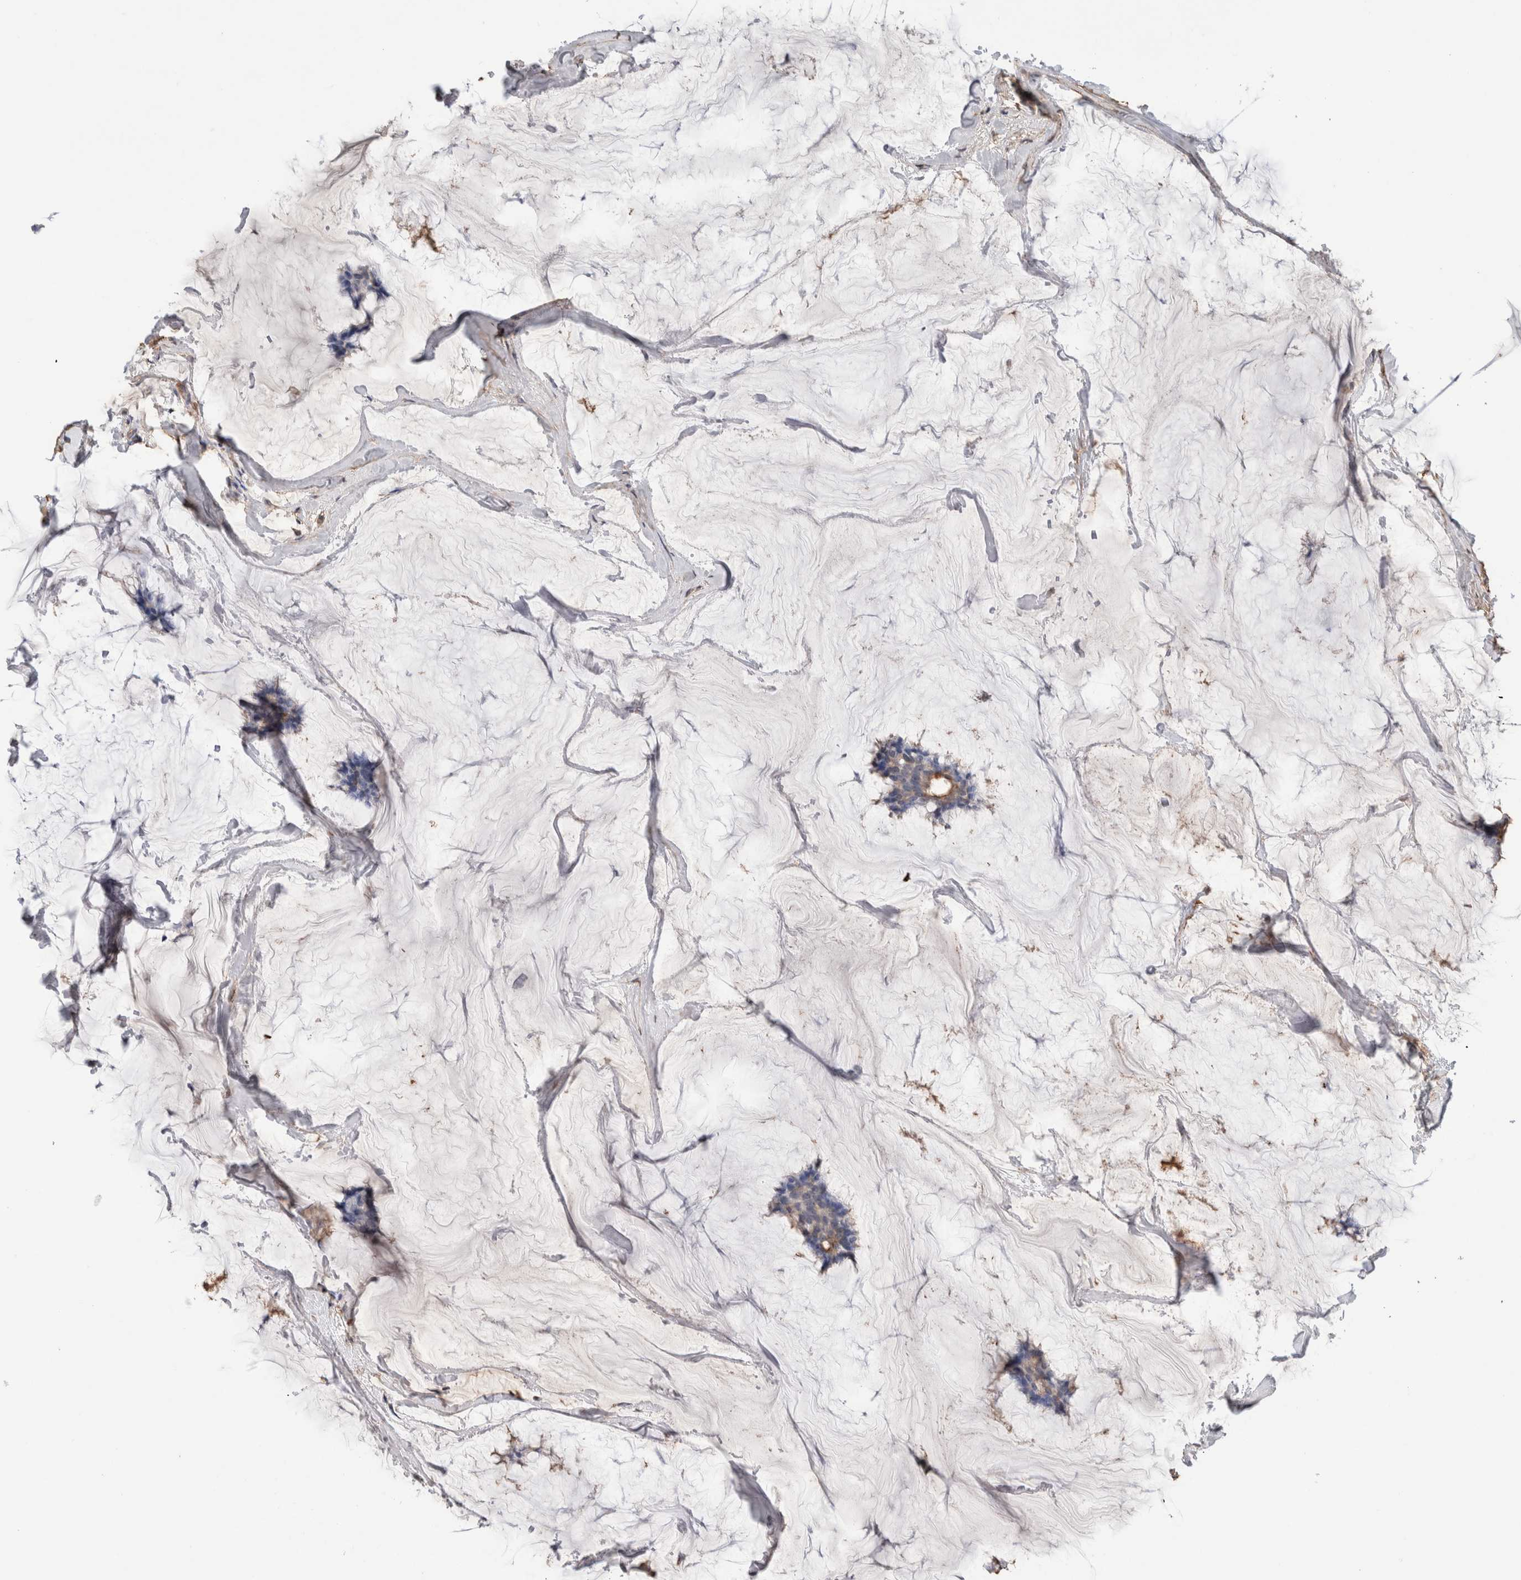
{"staining": {"intensity": "weak", "quantity": "<25%", "location": "cytoplasmic/membranous"}, "tissue": "breast cancer", "cell_type": "Tumor cells", "image_type": "cancer", "snomed": [{"axis": "morphology", "description": "Duct carcinoma"}, {"axis": "topography", "description": "Breast"}], "caption": "Immunohistochemistry image of human intraductal carcinoma (breast) stained for a protein (brown), which reveals no positivity in tumor cells.", "gene": "S100A10", "patient": {"sex": "female", "age": 93}}